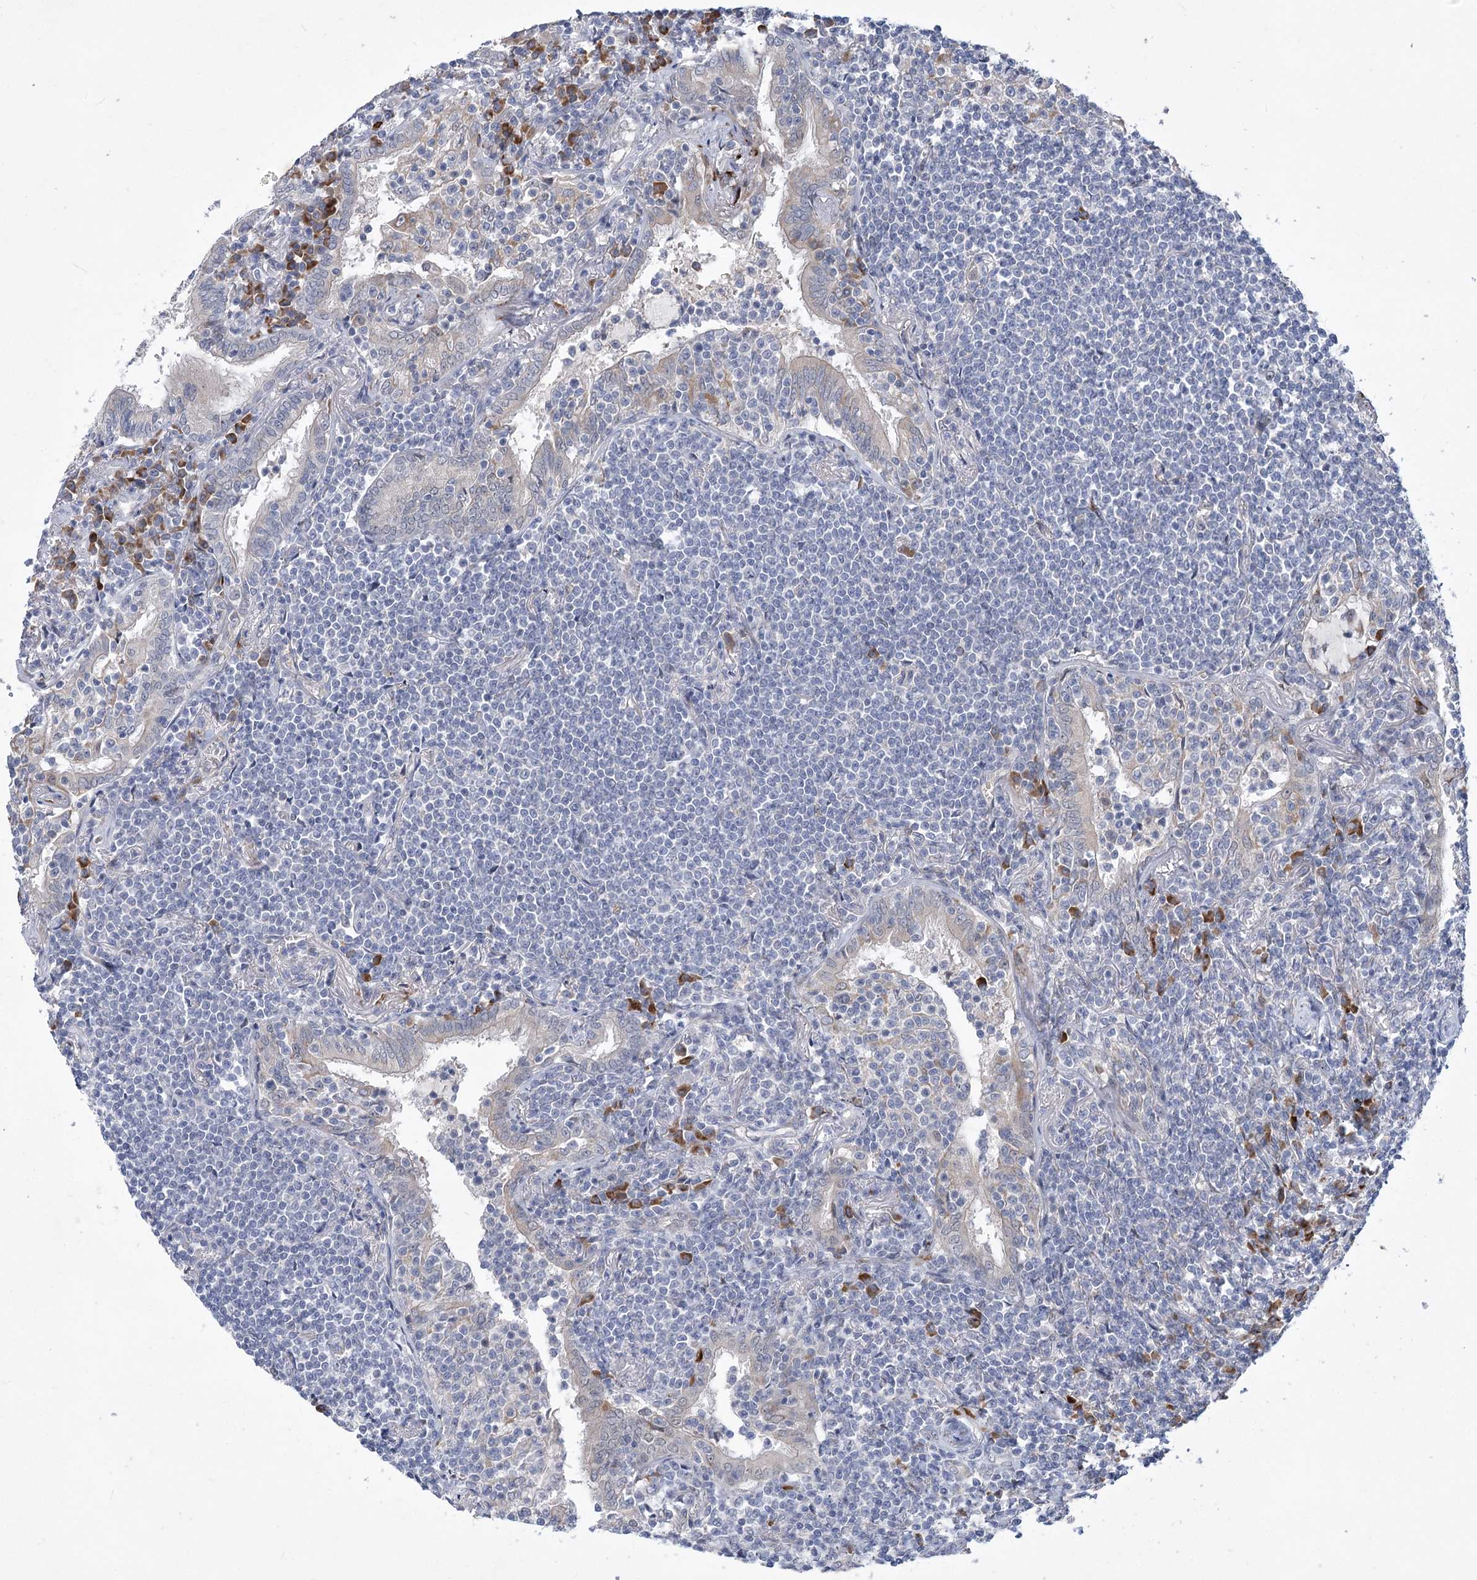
{"staining": {"intensity": "negative", "quantity": "none", "location": "none"}, "tissue": "lymphoma", "cell_type": "Tumor cells", "image_type": "cancer", "snomed": [{"axis": "morphology", "description": "Malignant lymphoma, non-Hodgkin's type, Low grade"}, {"axis": "topography", "description": "Lung"}], "caption": "Immunohistochemistry of human low-grade malignant lymphoma, non-Hodgkin's type shows no expression in tumor cells.", "gene": "GCNT4", "patient": {"sex": "female", "age": 71}}